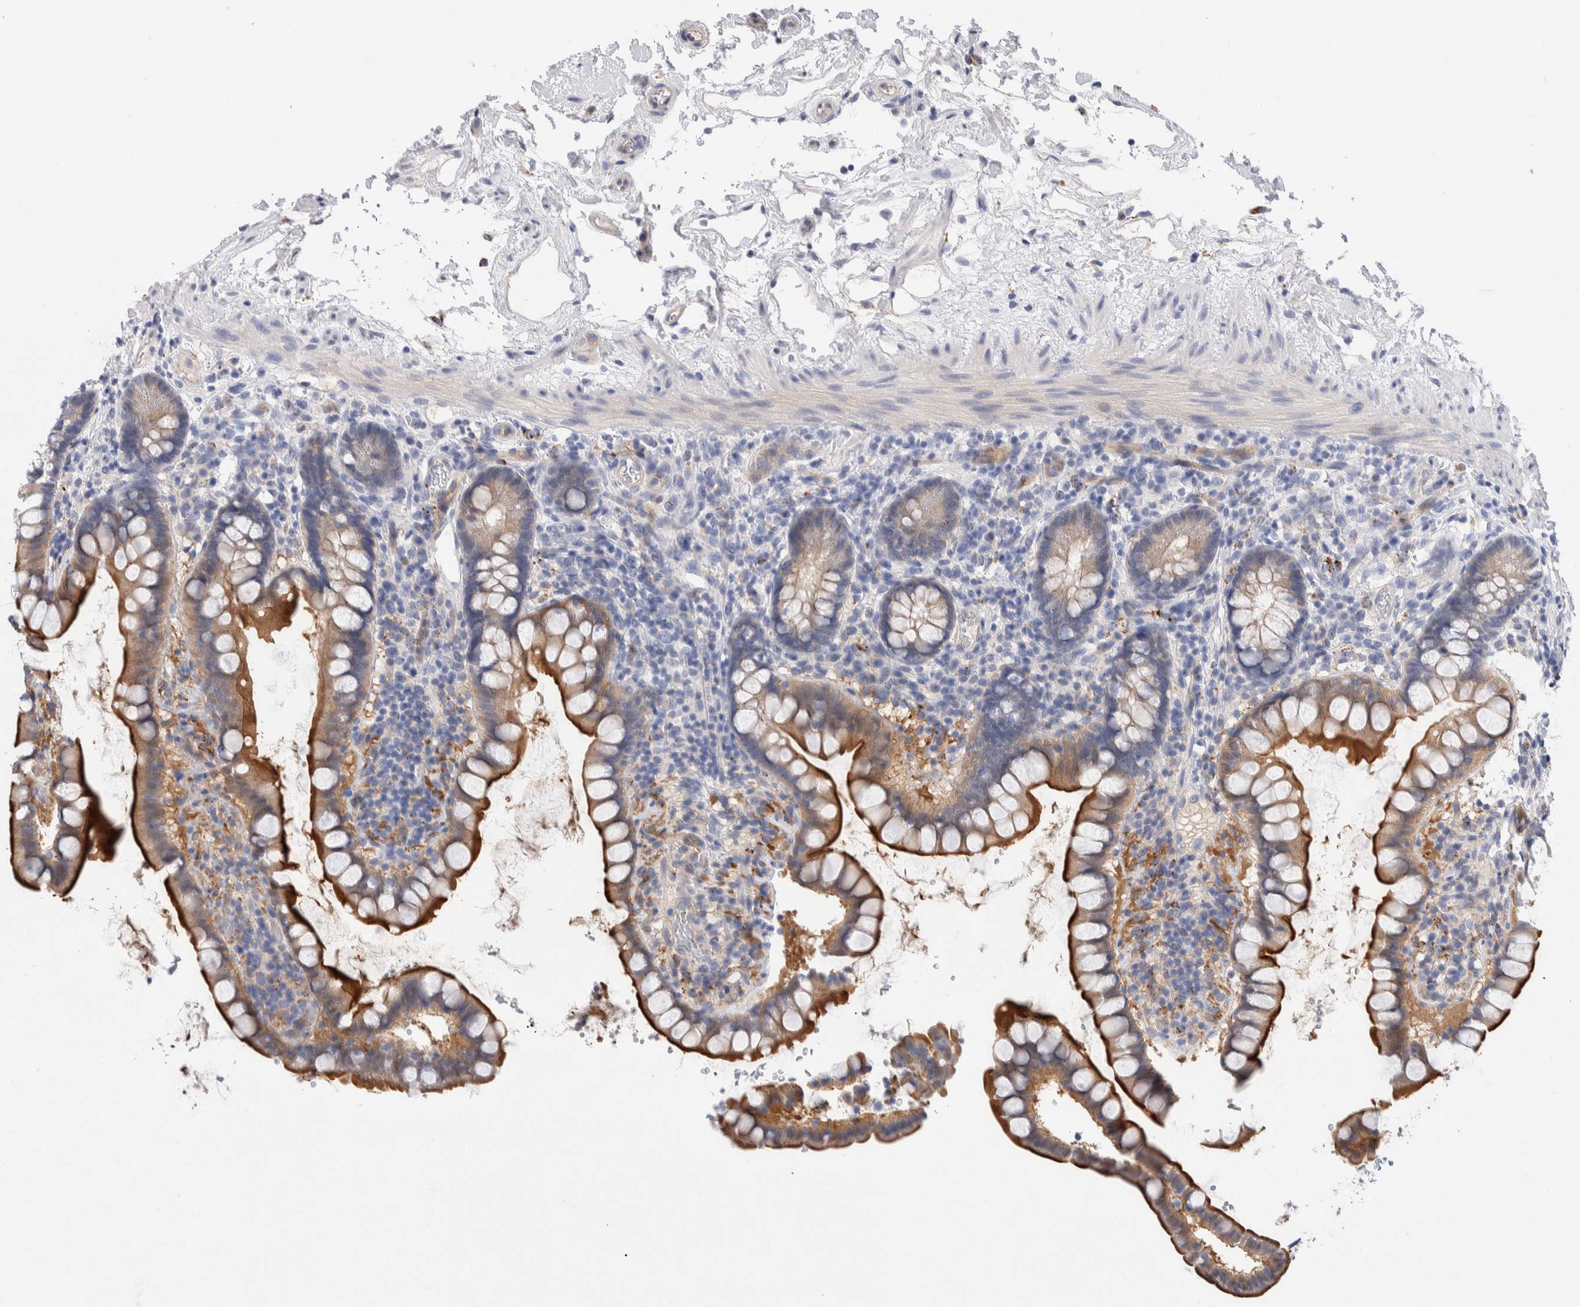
{"staining": {"intensity": "strong", "quantity": ">75%", "location": "cytoplasmic/membranous"}, "tissue": "small intestine", "cell_type": "Glandular cells", "image_type": "normal", "snomed": [{"axis": "morphology", "description": "Normal tissue, NOS"}, {"axis": "topography", "description": "Smooth muscle"}, {"axis": "topography", "description": "Small intestine"}], "caption": "Small intestine stained for a protein (brown) exhibits strong cytoplasmic/membranous positive staining in about >75% of glandular cells.", "gene": "METRNL", "patient": {"sex": "female", "age": 84}}